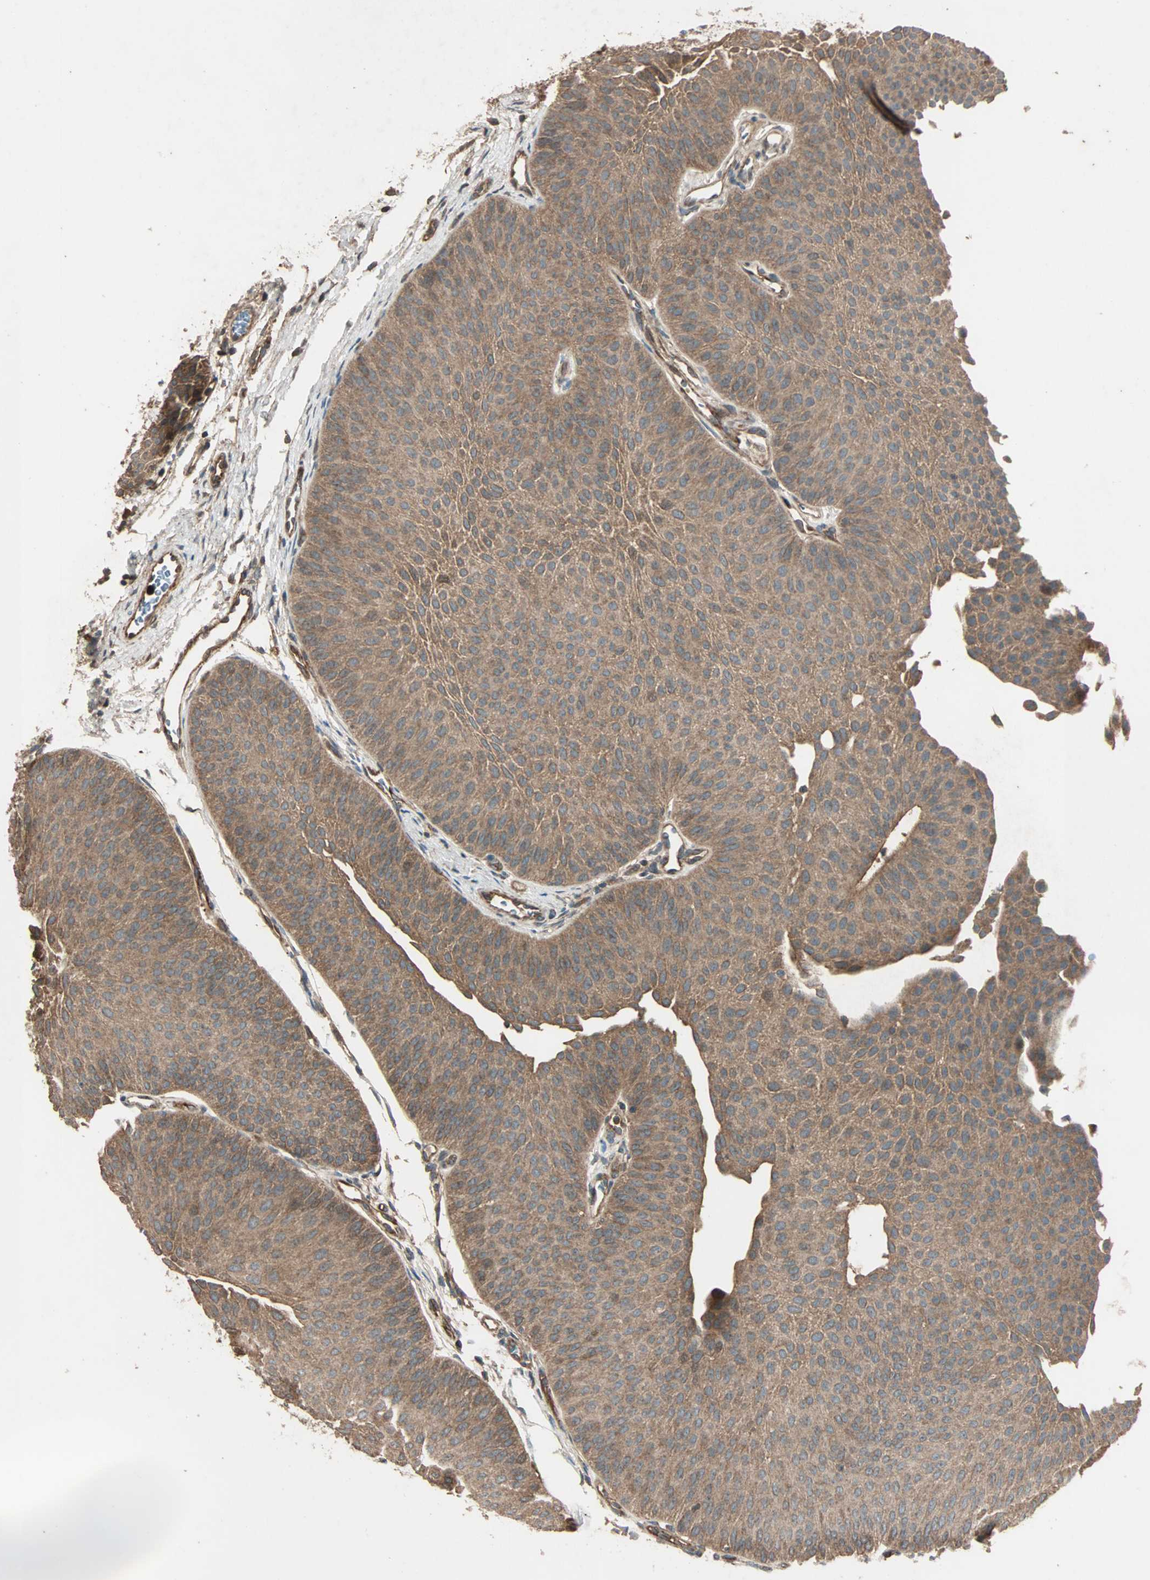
{"staining": {"intensity": "moderate", "quantity": ">75%", "location": "cytoplasmic/membranous"}, "tissue": "urothelial cancer", "cell_type": "Tumor cells", "image_type": "cancer", "snomed": [{"axis": "morphology", "description": "Urothelial carcinoma, Low grade"}, {"axis": "topography", "description": "Urinary bladder"}], "caption": "An IHC histopathology image of neoplastic tissue is shown. Protein staining in brown shows moderate cytoplasmic/membranous positivity in urothelial cancer within tumor cells. The staining was performed using DAB to visualize the protein expression in brown, while the nuclei were stained in blue with hematoxylin (Magnification: 20x).", "gene": "GCK", "patient": {"sex": "female", "age": 60}}